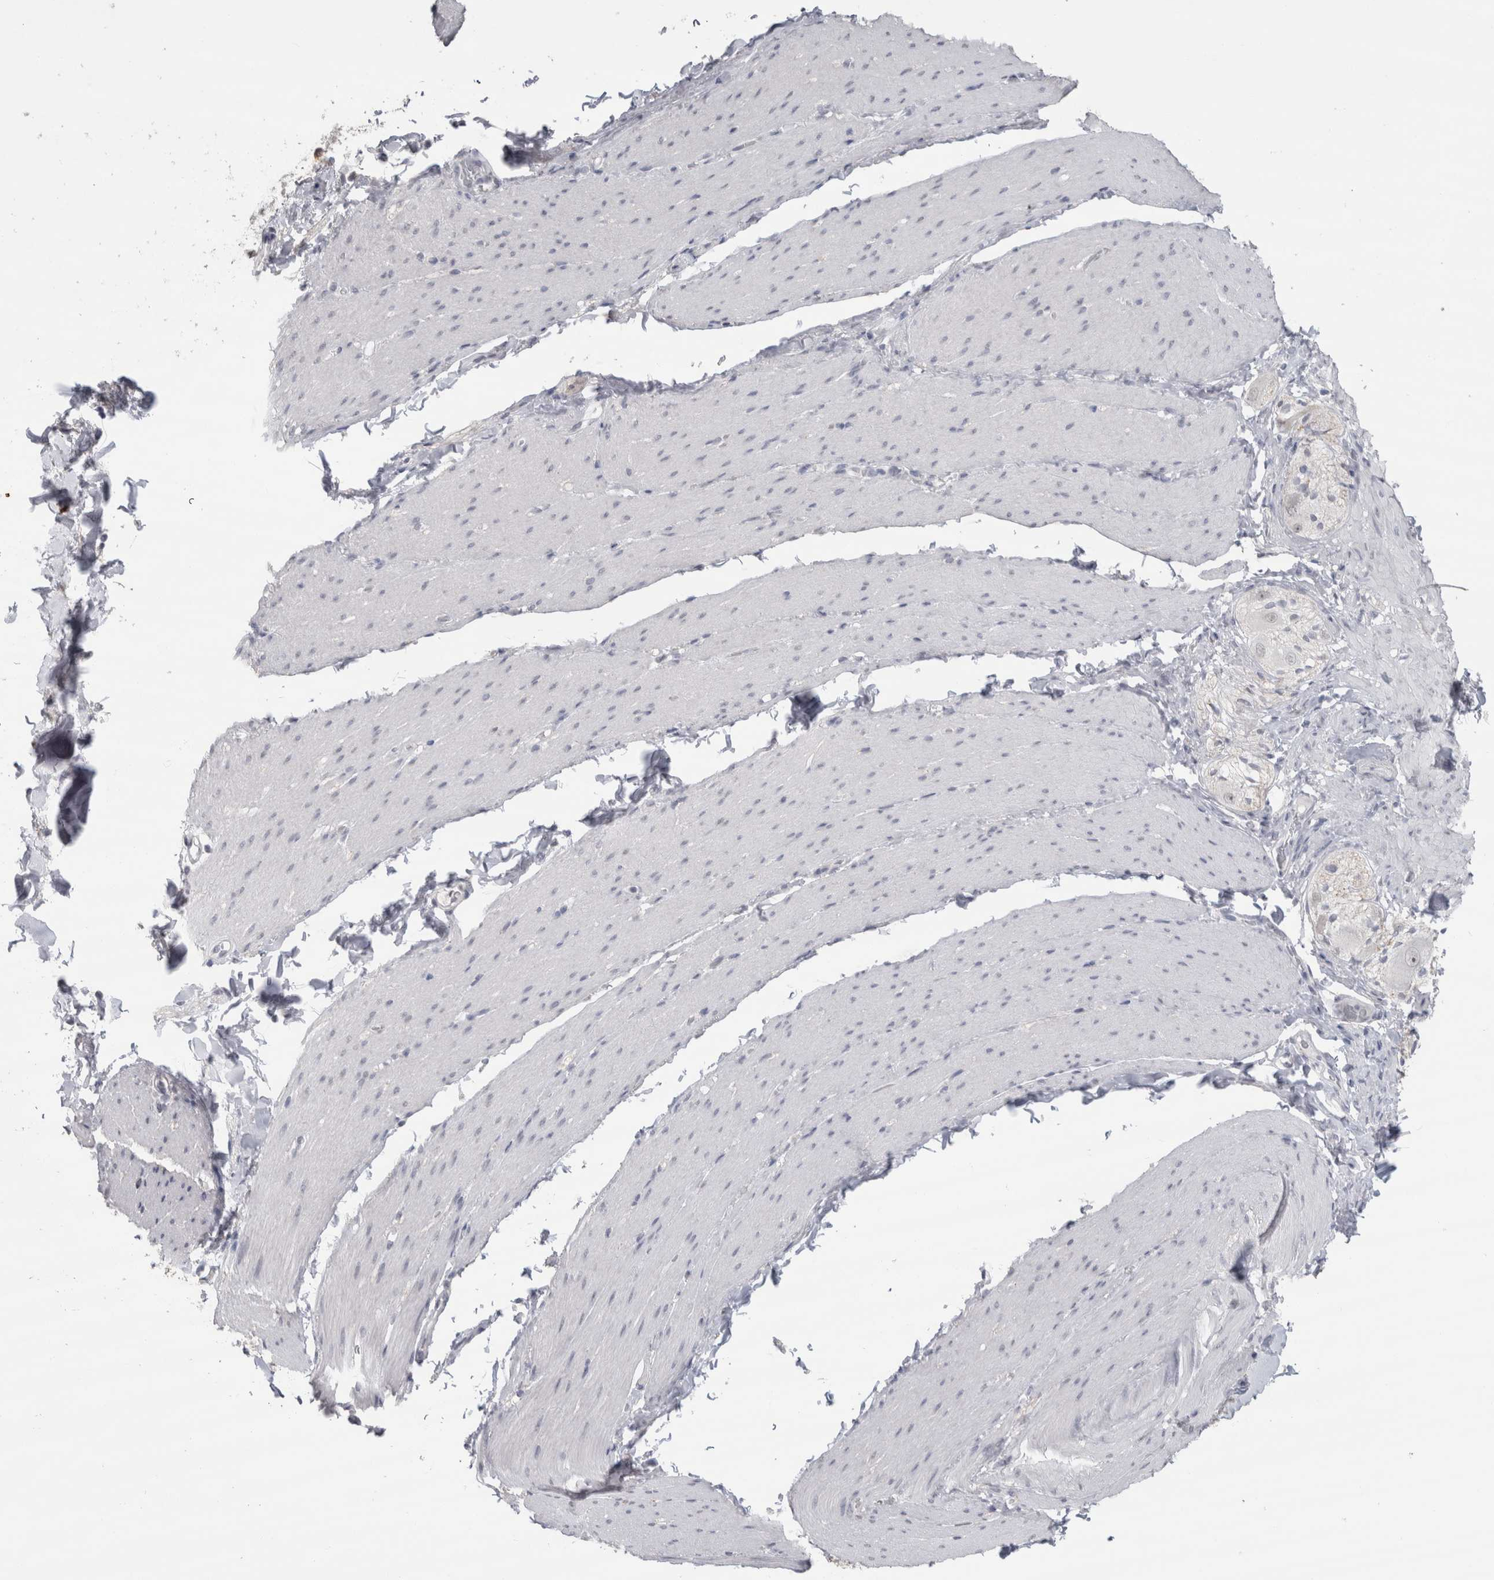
{"staining": {"intensity": "negative", "quantity": "none", "location": "none"}, "tissue": "smooth muscle", "cell_type": "Smooth muscle cells", "image_type": "normal", "snomed": [{"axis": "morphology", "description": "Normal tissue, NOS"}, {"axis": "topography", "description": "Smooth muscle"}, {"axis": "topography", "description": "Small intestine"}], "caption": "The immunohistochemistry photomicrograph has no significant expression in smooth muscle cells of smooth muscle. The staining was performed using DAB to visualize the protein expression in brown, while the nuclei were stained in blue with hematoxylin (Magnification: 20x).", "gene": "CDH17", "patient": {"sex": "female", "age": 84}}